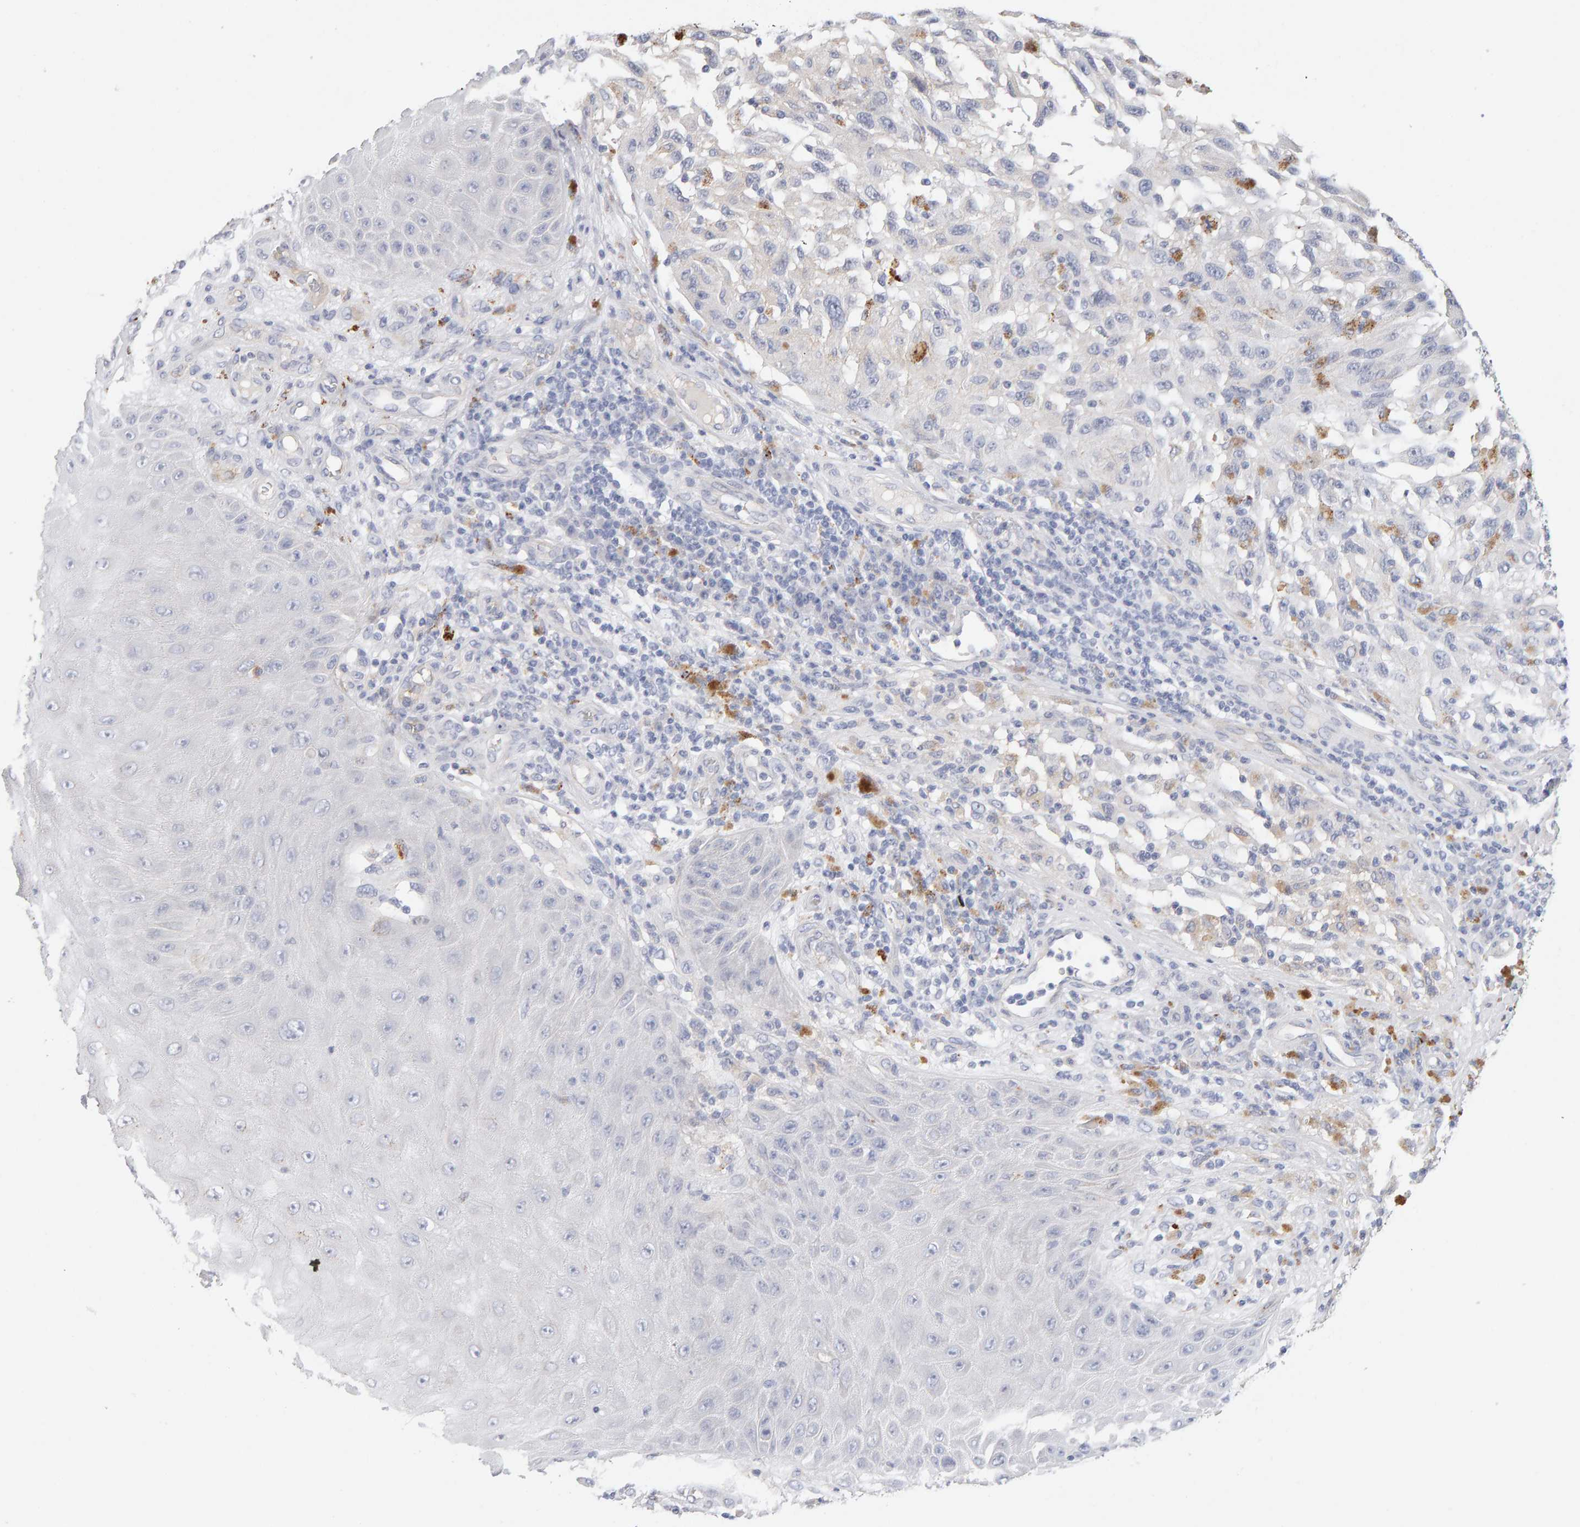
{"staining": {"intensity": "negative", "quantity": "none", "location": "none"}, "tissue": "melanoma", "cell_type": "Tumor cells", "image_type": "cancer", "snomed": [{"axis": "morphology", "description": "Malignant melanoma, NOS"}, {"axis": "topography", "description": "Skin"}], "caption": "This is an immunohistochemistry (IHC) photomicrograph of melanoma. There is no positivity in tumor cells.", "gene": "METRNL", "patient": {"sex": "female", "age": 73}}